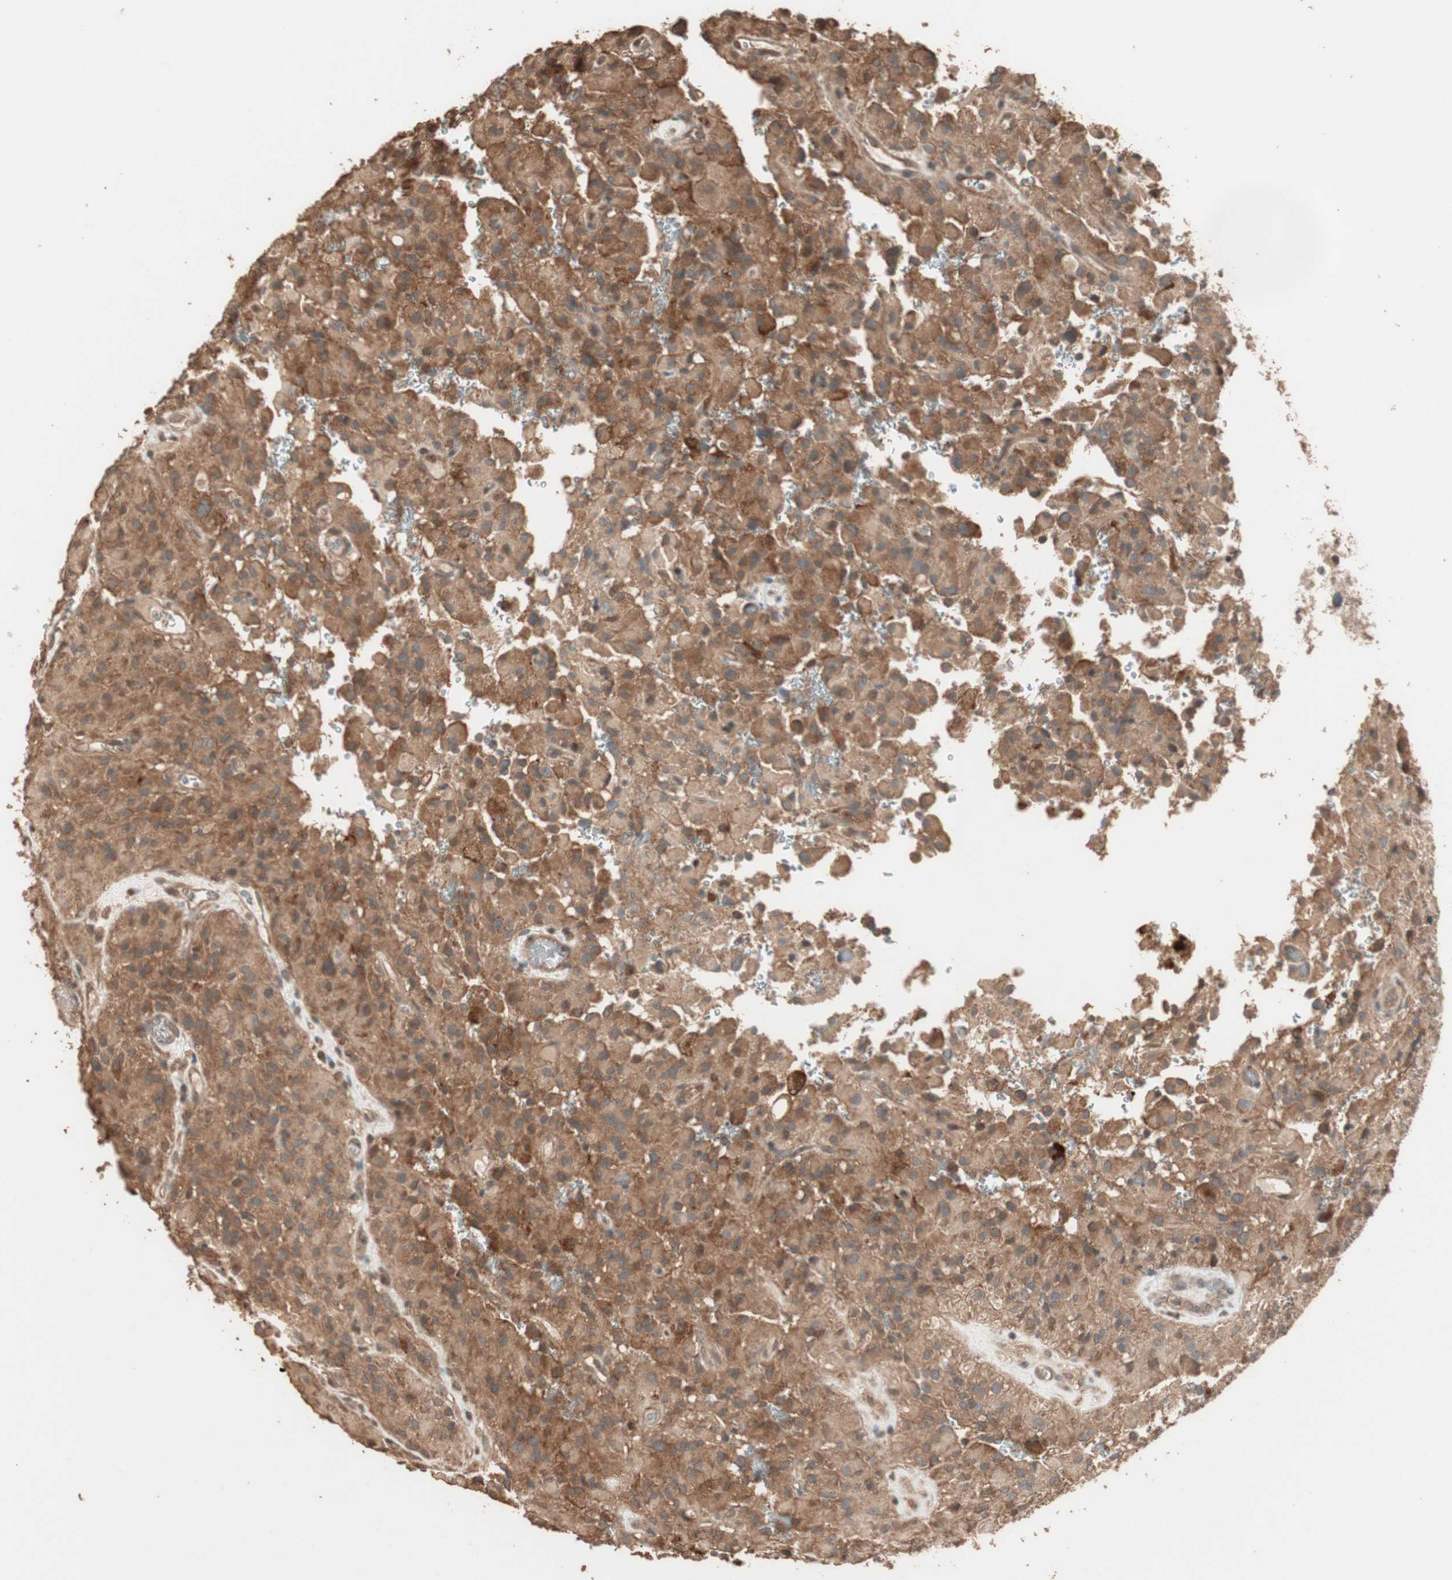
{"staining": {"intensity": "moderate", "quantity": ">75%", "location": "cytoplasmic/membranous"}, "tissue": "glioma", "cell_type": "Tumor cells", "image_type": "cancer", "snomed": [{"axis": "morphology", "description": "Glioma, malignant, High grade"}, {"axis": "topography", "description": "Brain"}], "caption": "Tumor cells reveal moderate cytoplasmic/membranous positivity in about >75% of cells in glioma.", "gene": "USP20", "patient": {"sex": "male", "age": 71}}